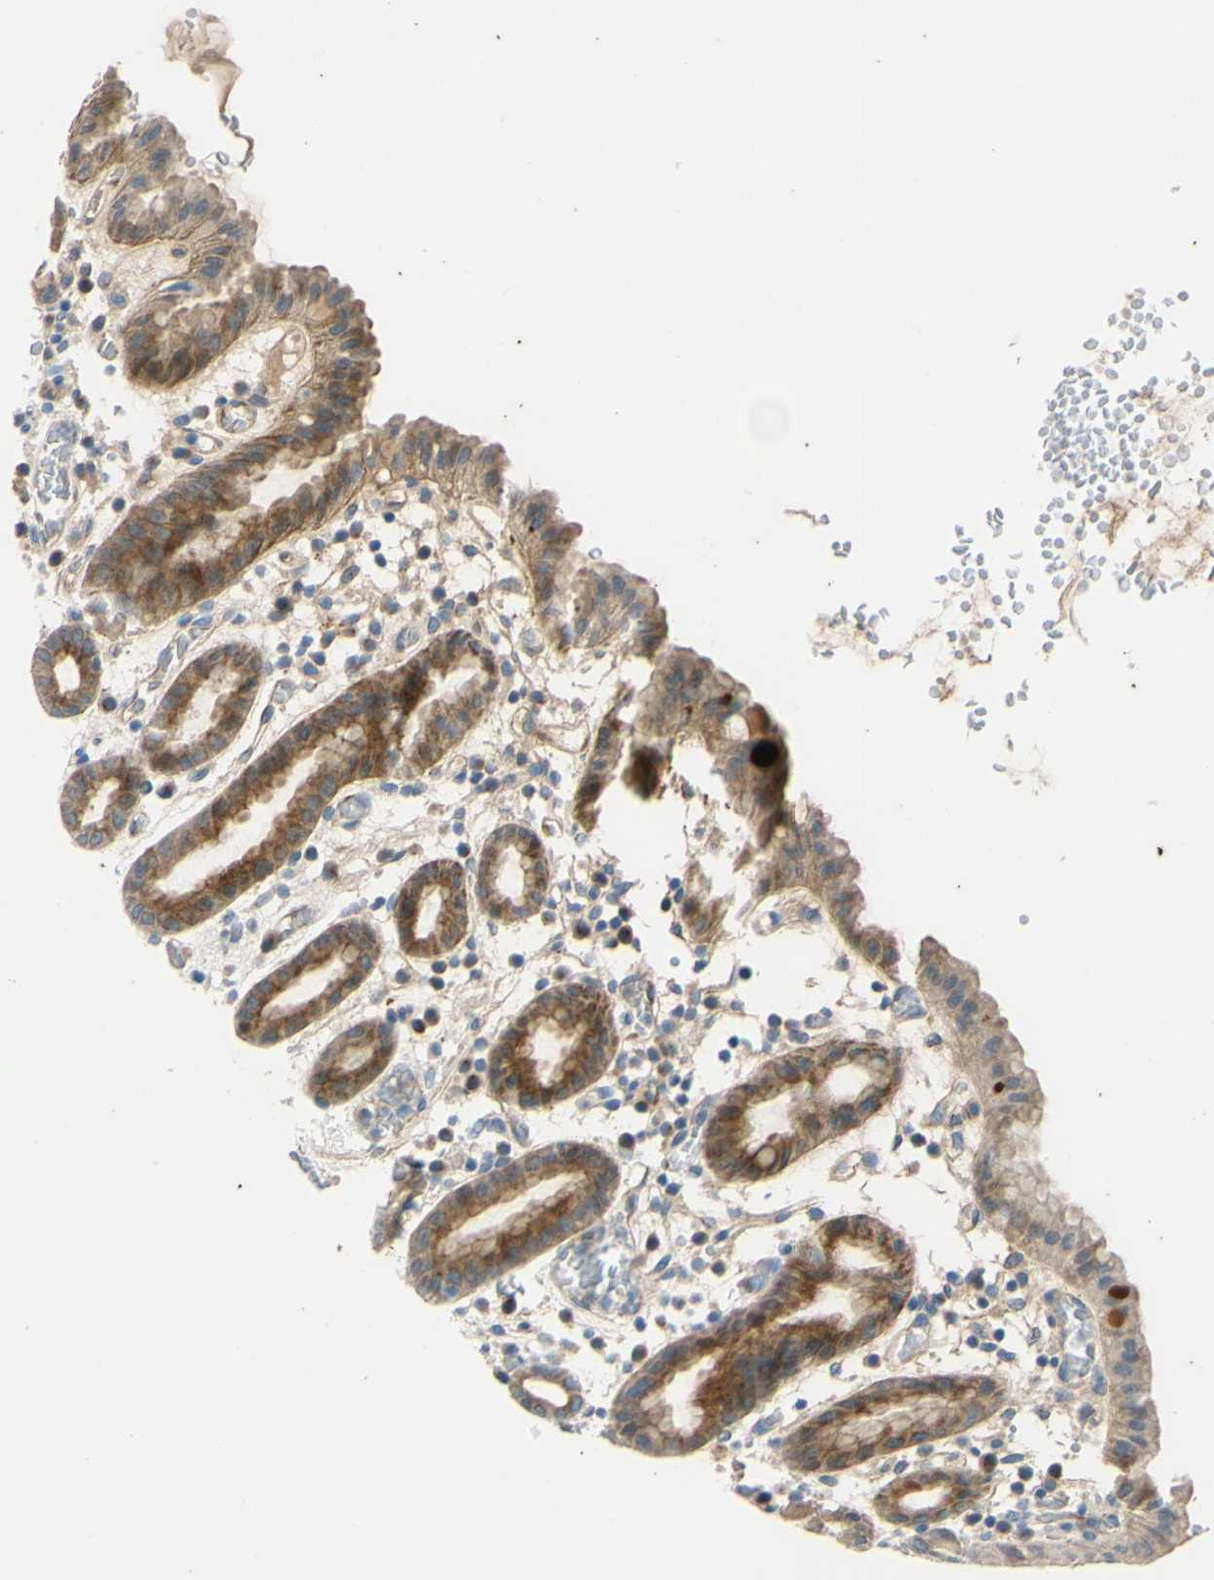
{"staining": {"intensity": "moderate", "quantity": ">75%", "location": "cytoplasmic/membranous"}, "tissue": "stomach", "cell_type": "Glandular cells", "image_type": "normal", "snomed": [{"axis": "morphology", "description": "Normal tissue, NOS"}, {"axis": "topography", "description": "Stomach, upper"}], "caption": "Immunohistochemical staining of unremarkable human stomach reveals medium levels of moderate cytoplasmic/membranous positivity in about >75% of glandular cells.", "gene": "ARHGAP1", "patient": {"sex": "male", "age": 68}}